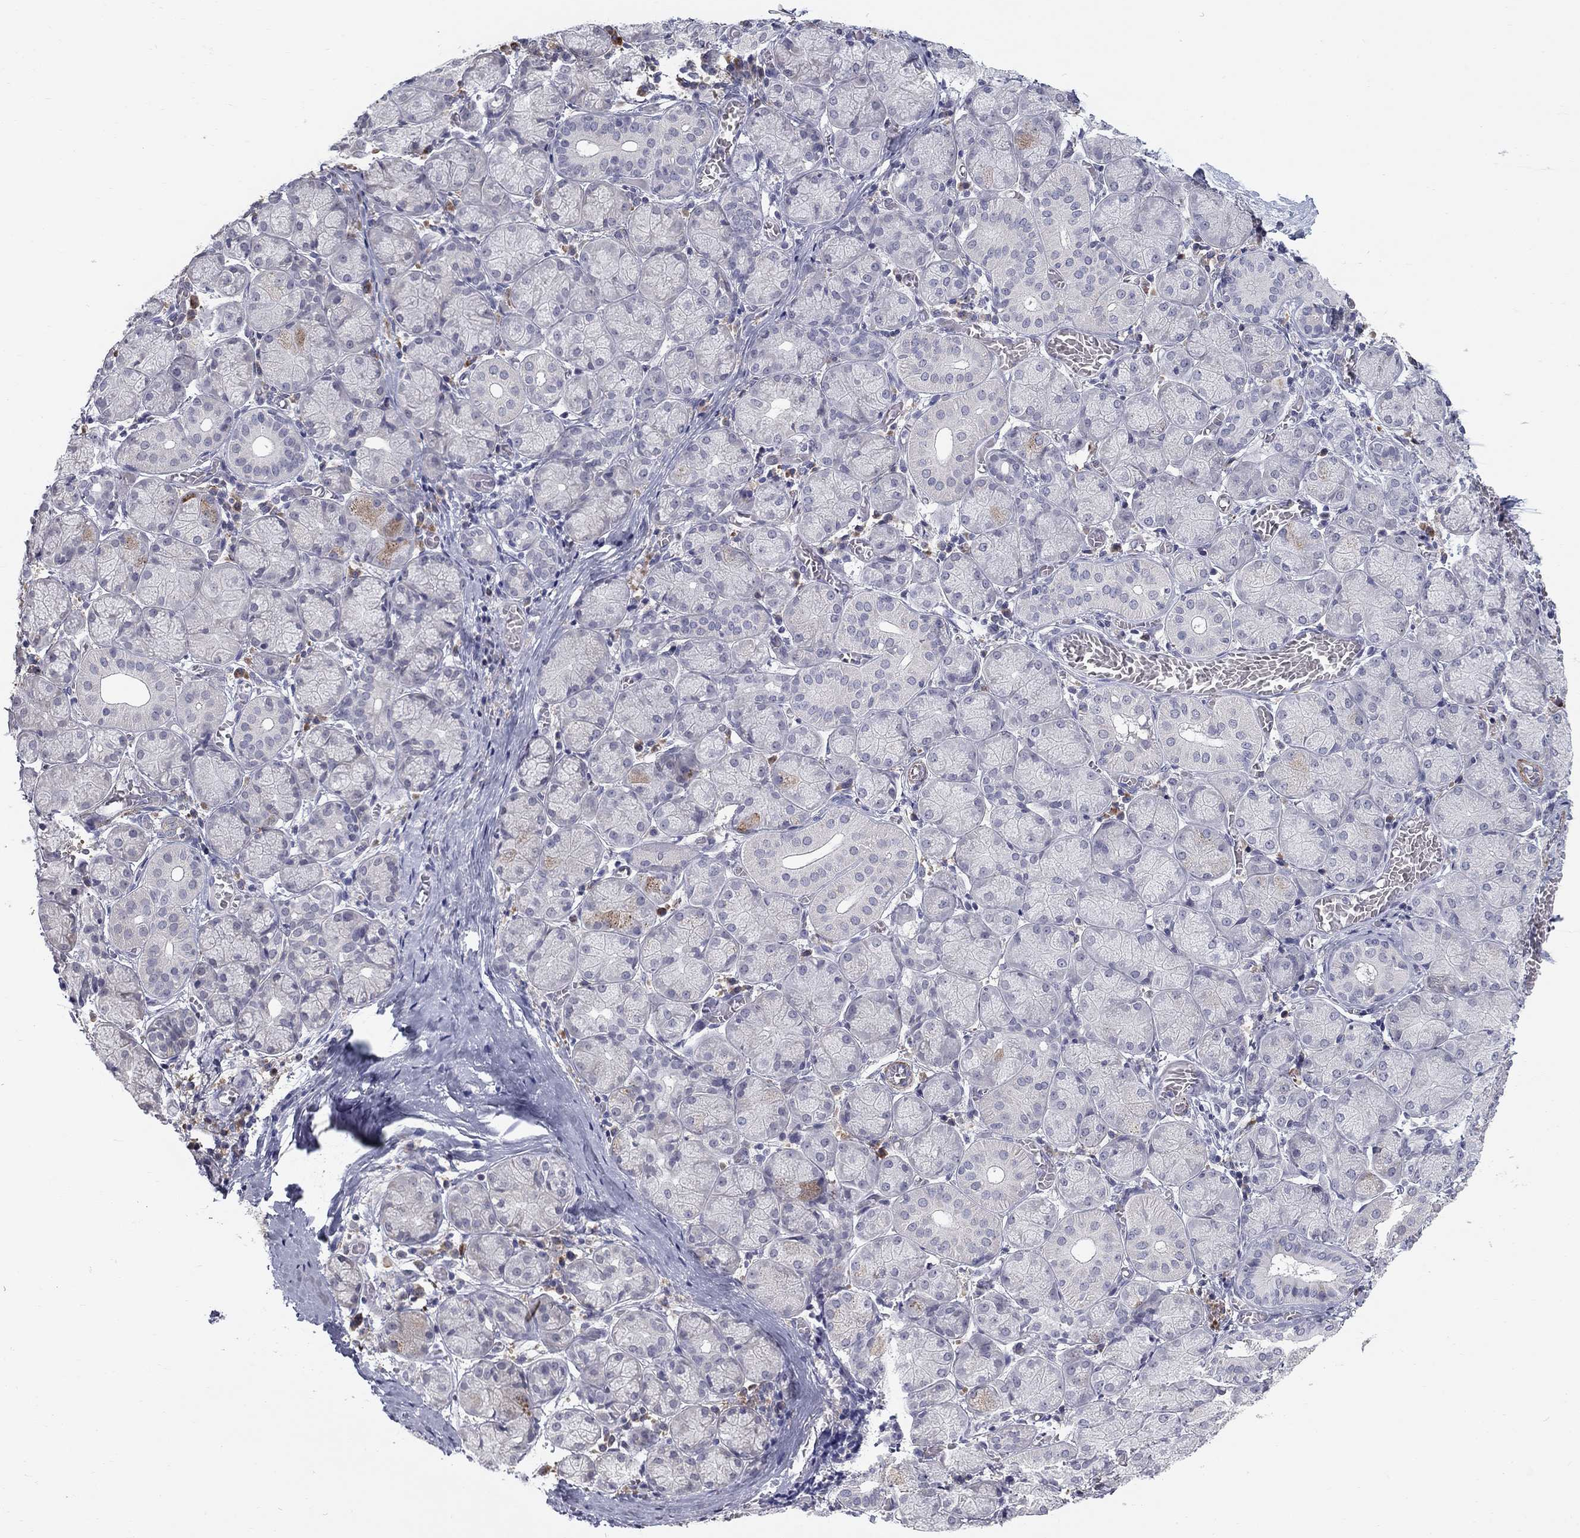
{"staining": {"intensity": "negative", "quantity": "none", "location": "none"}, "tissue": "salivary gland", "cell_type": "Glandular cells", "image_type": "normal", "snomed": [{"axis": "morphology", "description": "Normal tissue, NOS"}, {"axis": "topography", "description": "Salivary gland"}, {"axis": "topography", "description": "Peripheral nerve tissue"}], "caption": "Protein analysis of normal salivary gland exhibits no significant positivity in glandular cells. The staining is performed using DAB brown chromogen with nuclei counter-stained in using hematoxylin.", "gene": "NTRK2", "patient": {"sex": "female", "age": 24}}